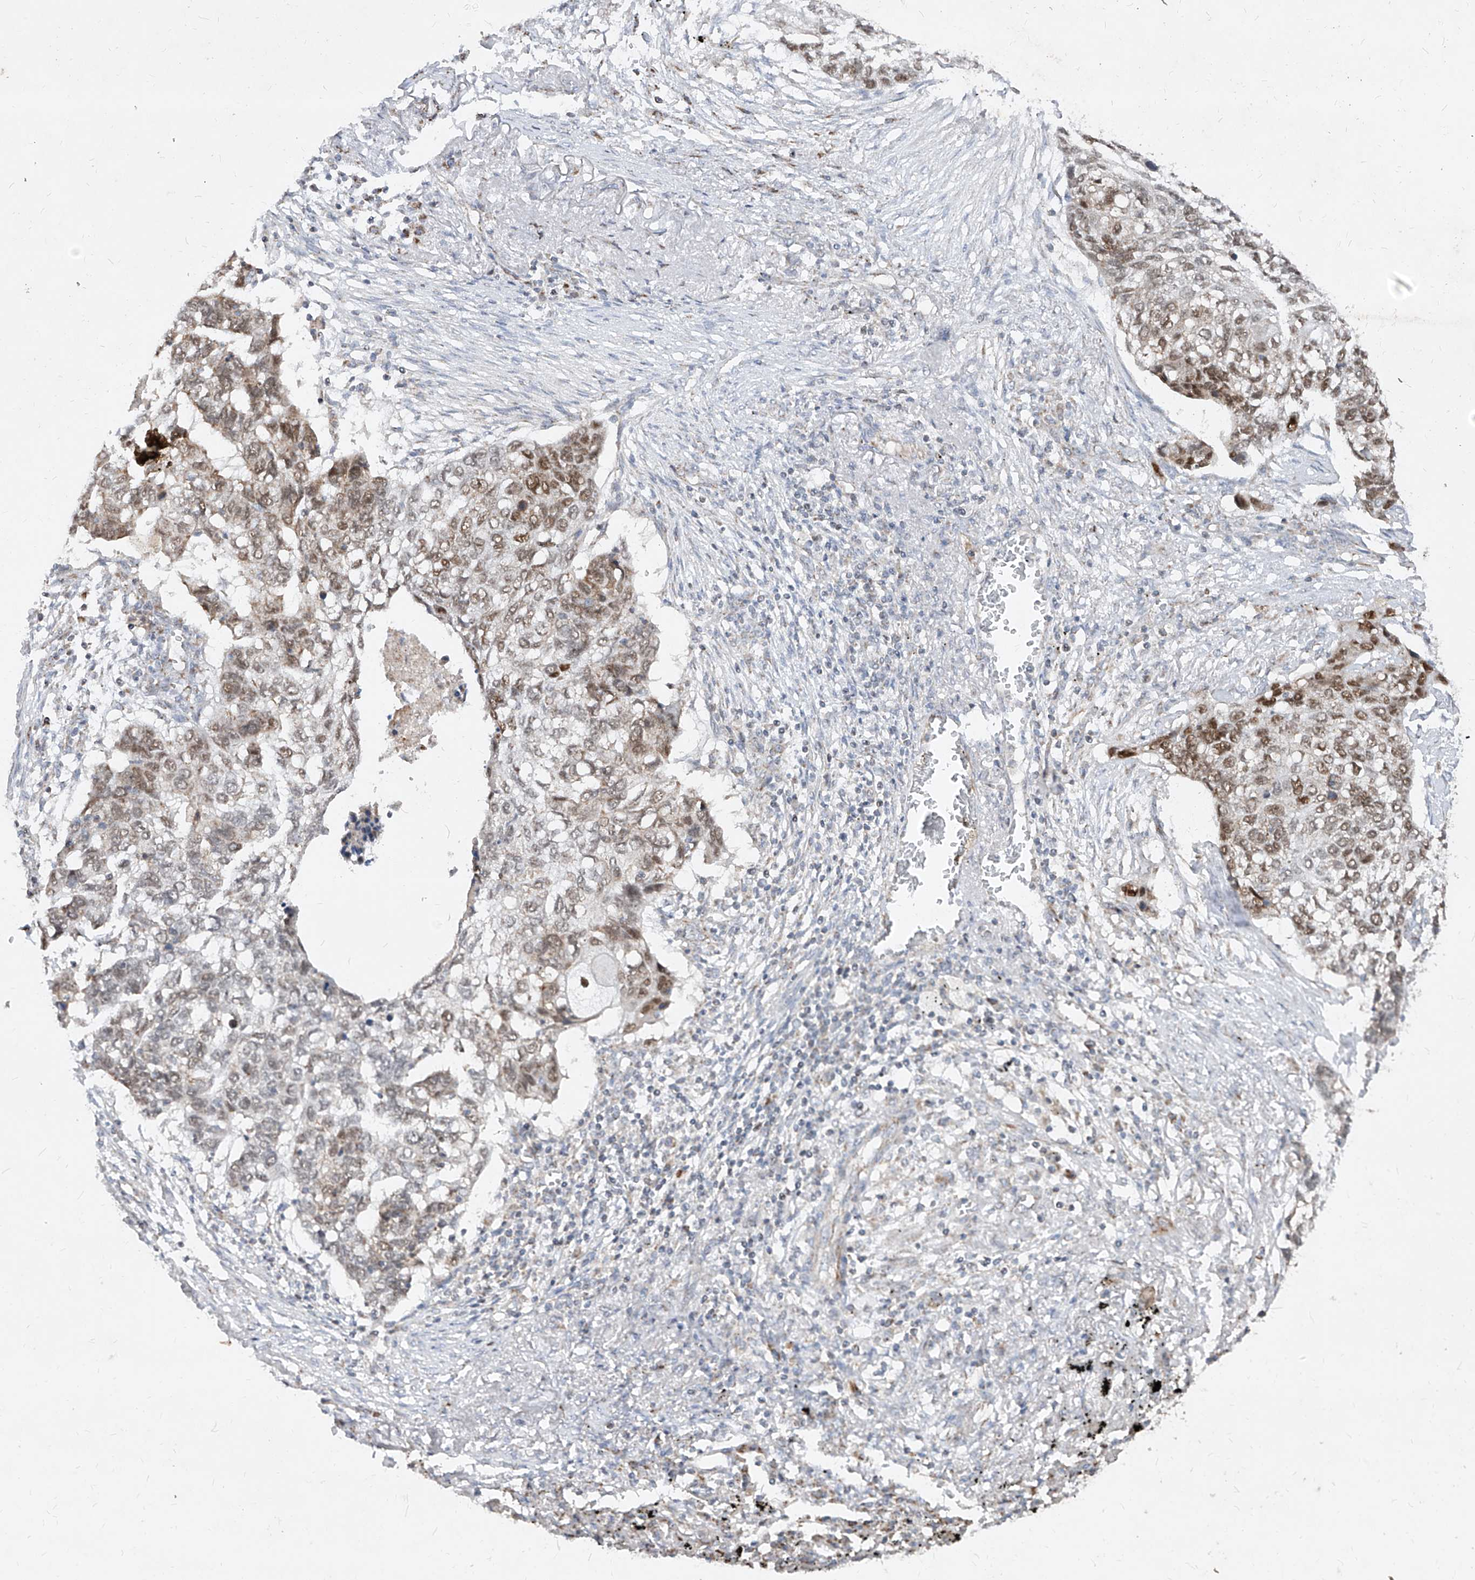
{"staining": {"intensity": "moderate", "quantity": "25%-75%", "location": "nuclear"}, "tissue": "lung cancer", "cell_type": "Tumor cells", "image_type": "cancer", "snomed": [{"axis": "morphology", "description": "Squamous cell carcinoma, NOS"}, {"axis": "topography", "description": "Lung"}], "caption": "A brown stain labels moderate nuclear positivity of a protein in human lung squamous cell carcinoma tumor cells.", "gene": "NDUFB3", "patient": {"sex": "female", "age": 63}}